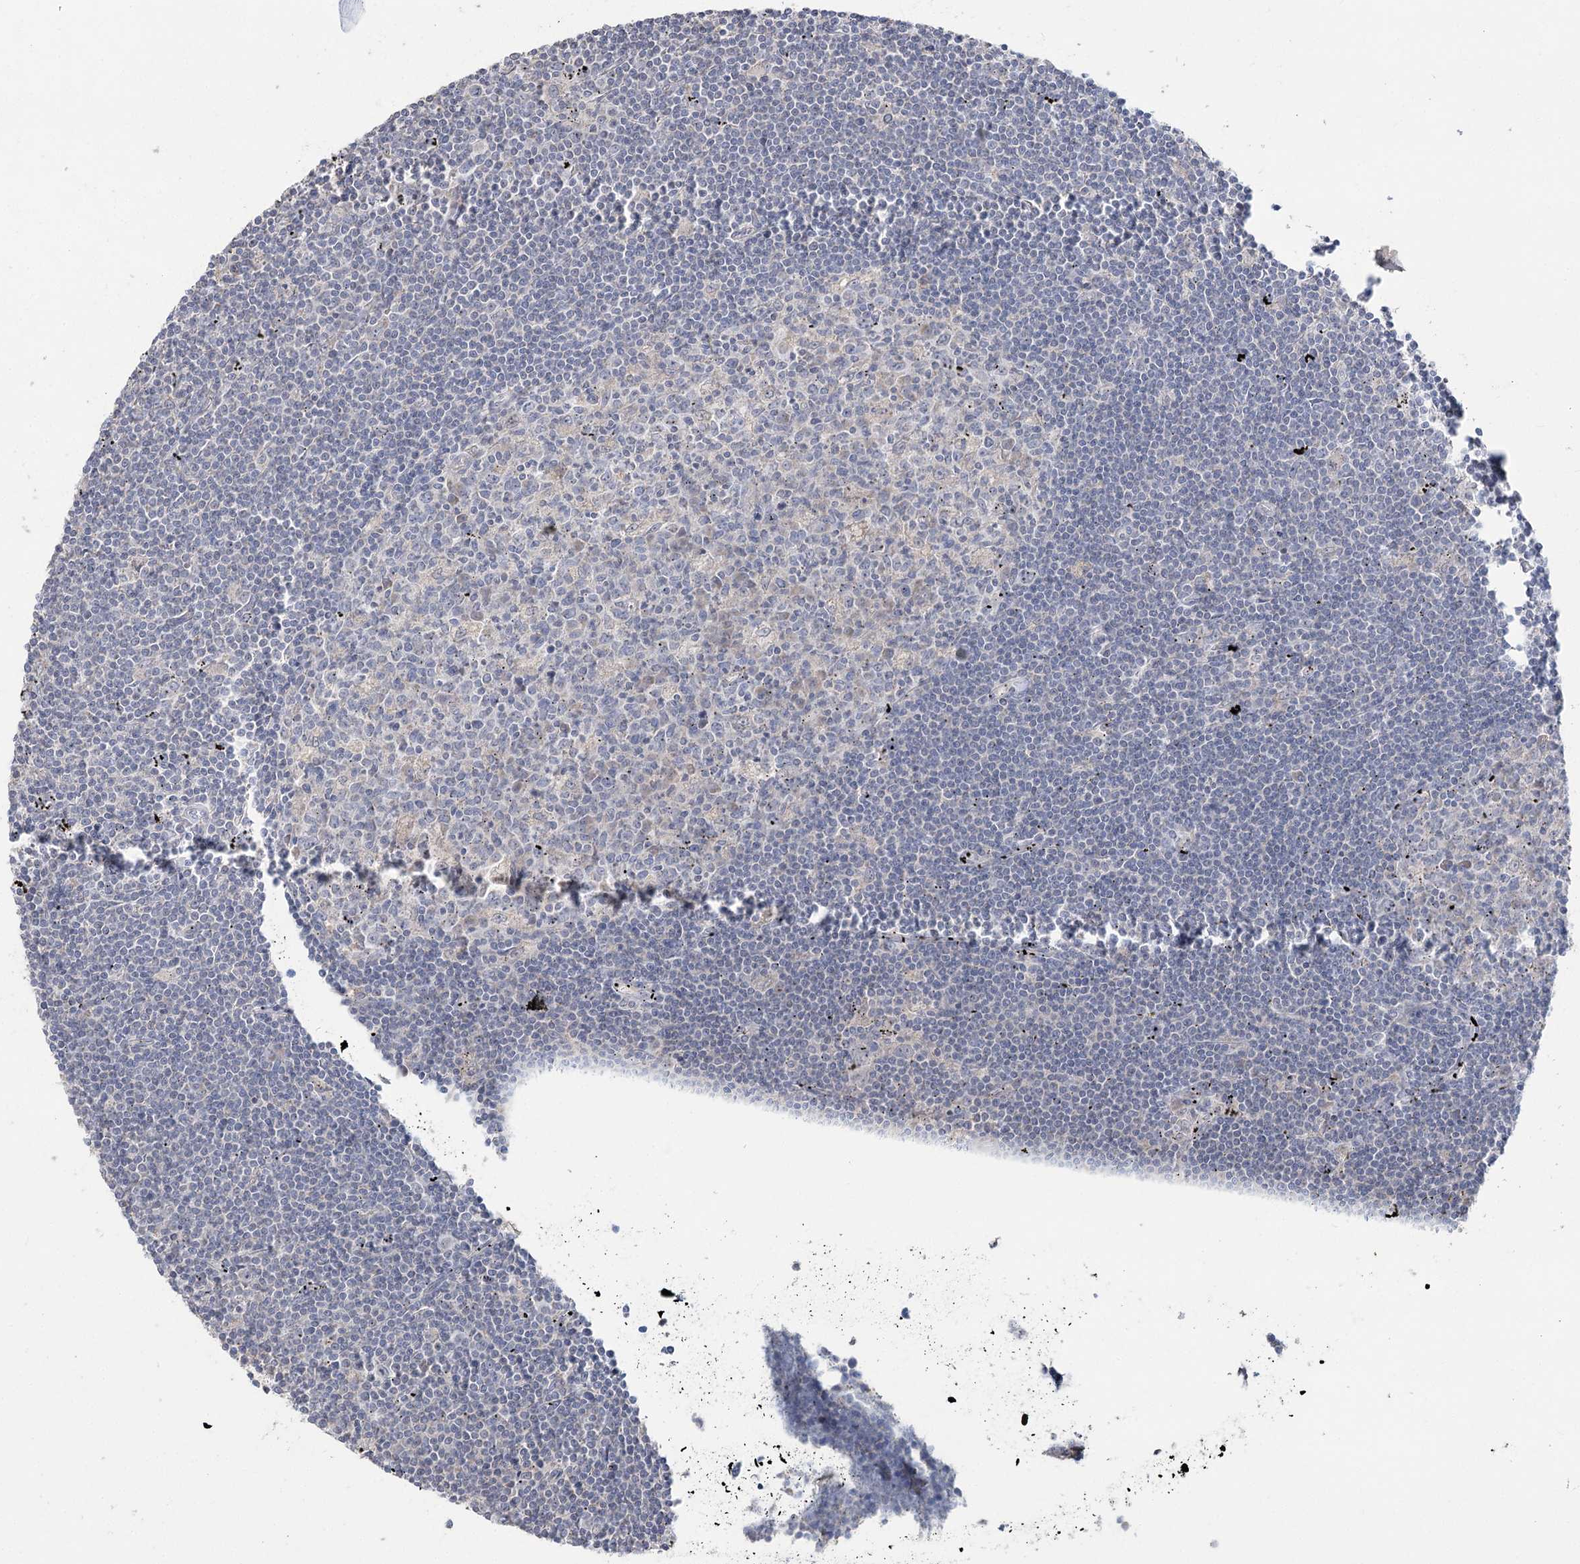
{"staining": {"intensity": "negative", "quantity": "none", "location": "none"}, "tissue": "lymphoma", "cell_type": "Tumor cells", "image_type": "cancer", "snomed": [{"axis": "morphology", "description": "Malignant lymphoma, non-Hodgkin's type, Low grade"}, {"axis": "topography", "description": "Spleen"}], "caption": "DAB immunohistochemical staining of human malignant lymphoma, non-Hodgkin's type (low-grade) displays no significant positivity in tumor cells. (Immunohistochemistry, brightfield microscopy, high magnification).", "gene": "TMEM187", "patient": {"sex": "male", "age": 76}}